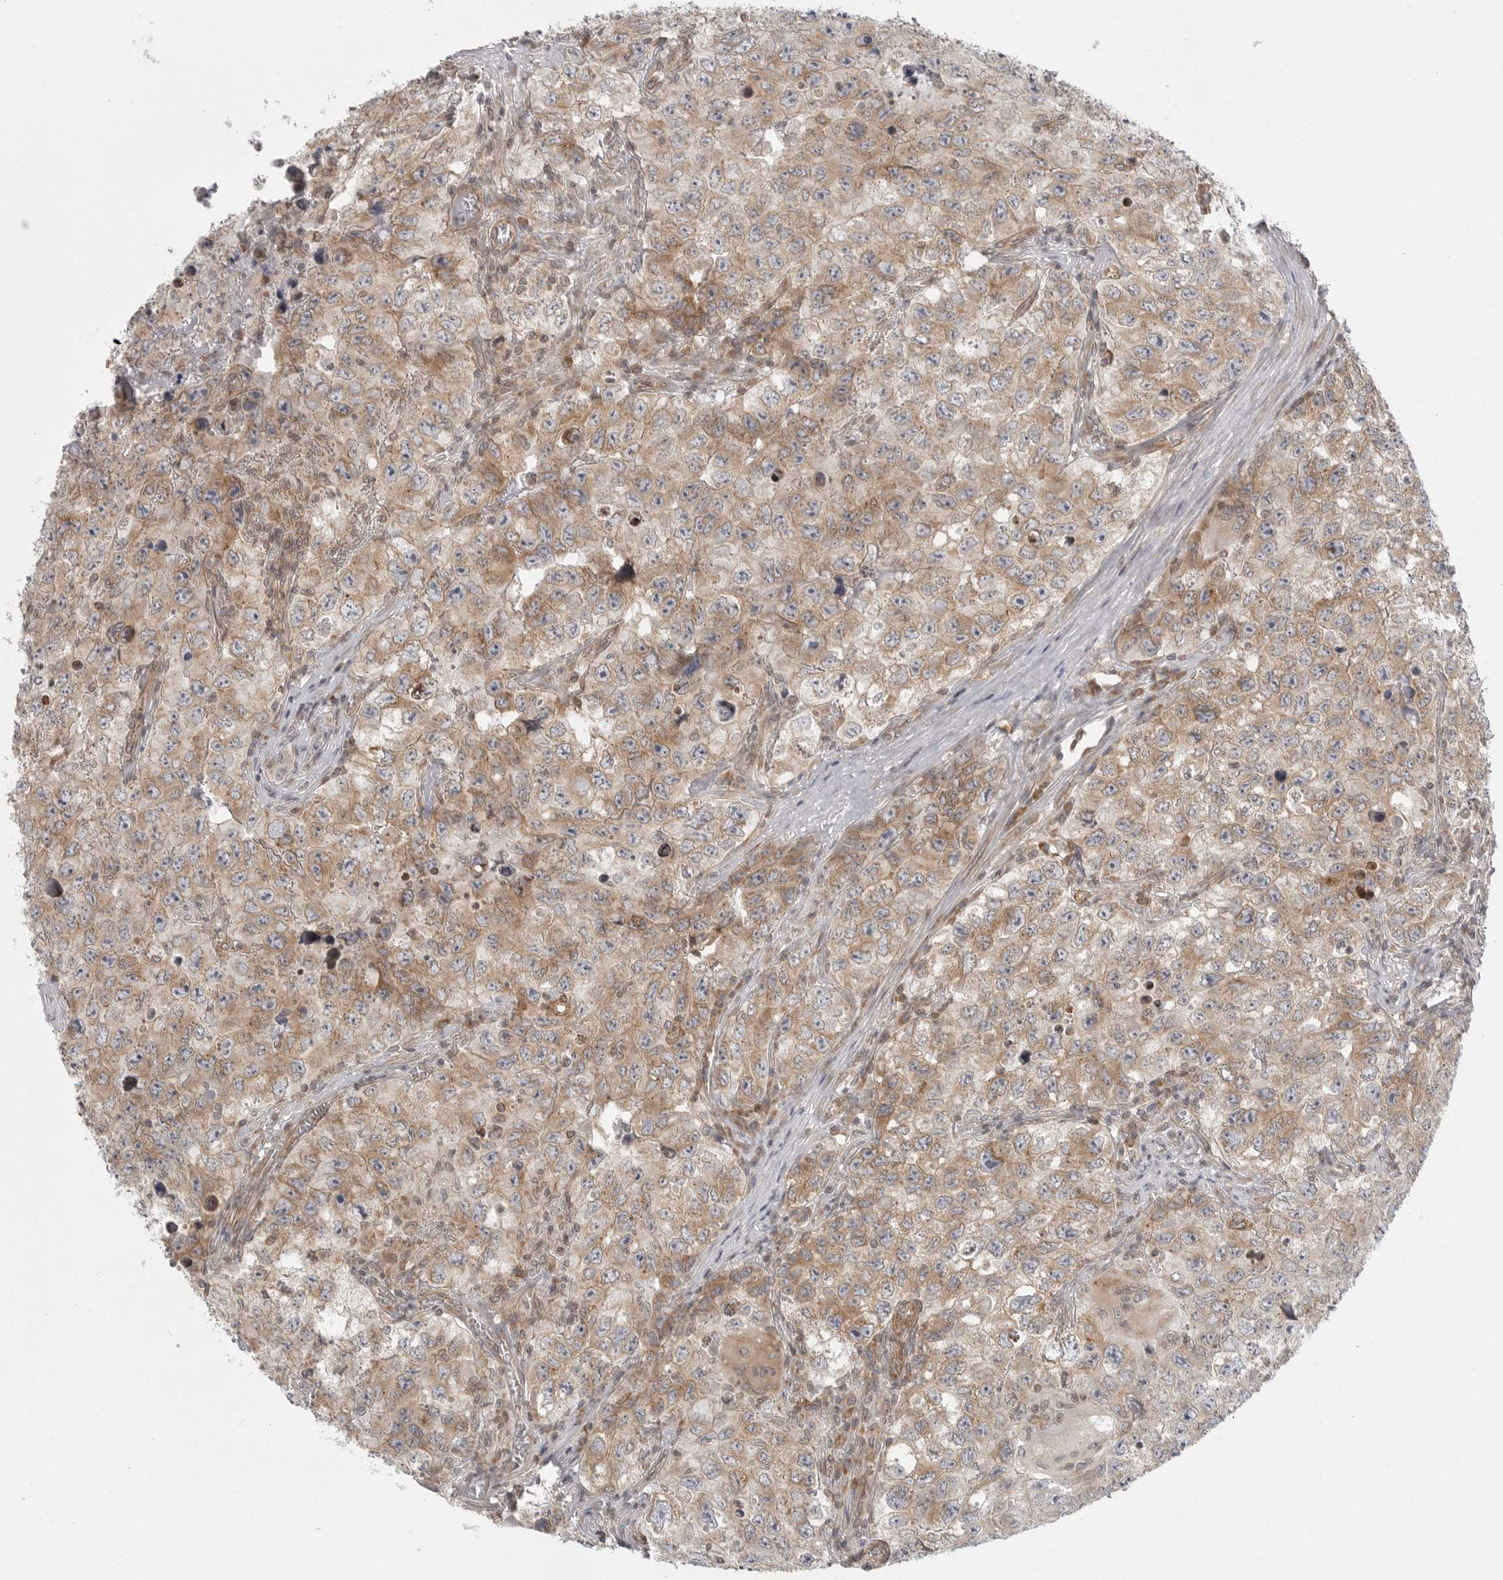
{"staining": {"intensity": "moderate", "quantity": ">75%", "location": "cytoplasmic/membranous"}, "tissue": "testis cancer", "cell_type": "Tumor cells", "image_type": "cancer", "snomed": [{"axis": "morphology", "description": "Seminoma, NOS"}, {"axis": "morphology", "description": "Carcinoma, Embryonal, NOS"}, {"axis": "topography", "description": "Testis"}], "caption": "This is an image of IHC staining of testis embryonal carcinoma, which shows moderate staining in the cytoplasmic/membranous of tumor cells.", "gene": "CERS2", "patient": {"sex": "male", "age": 43}}